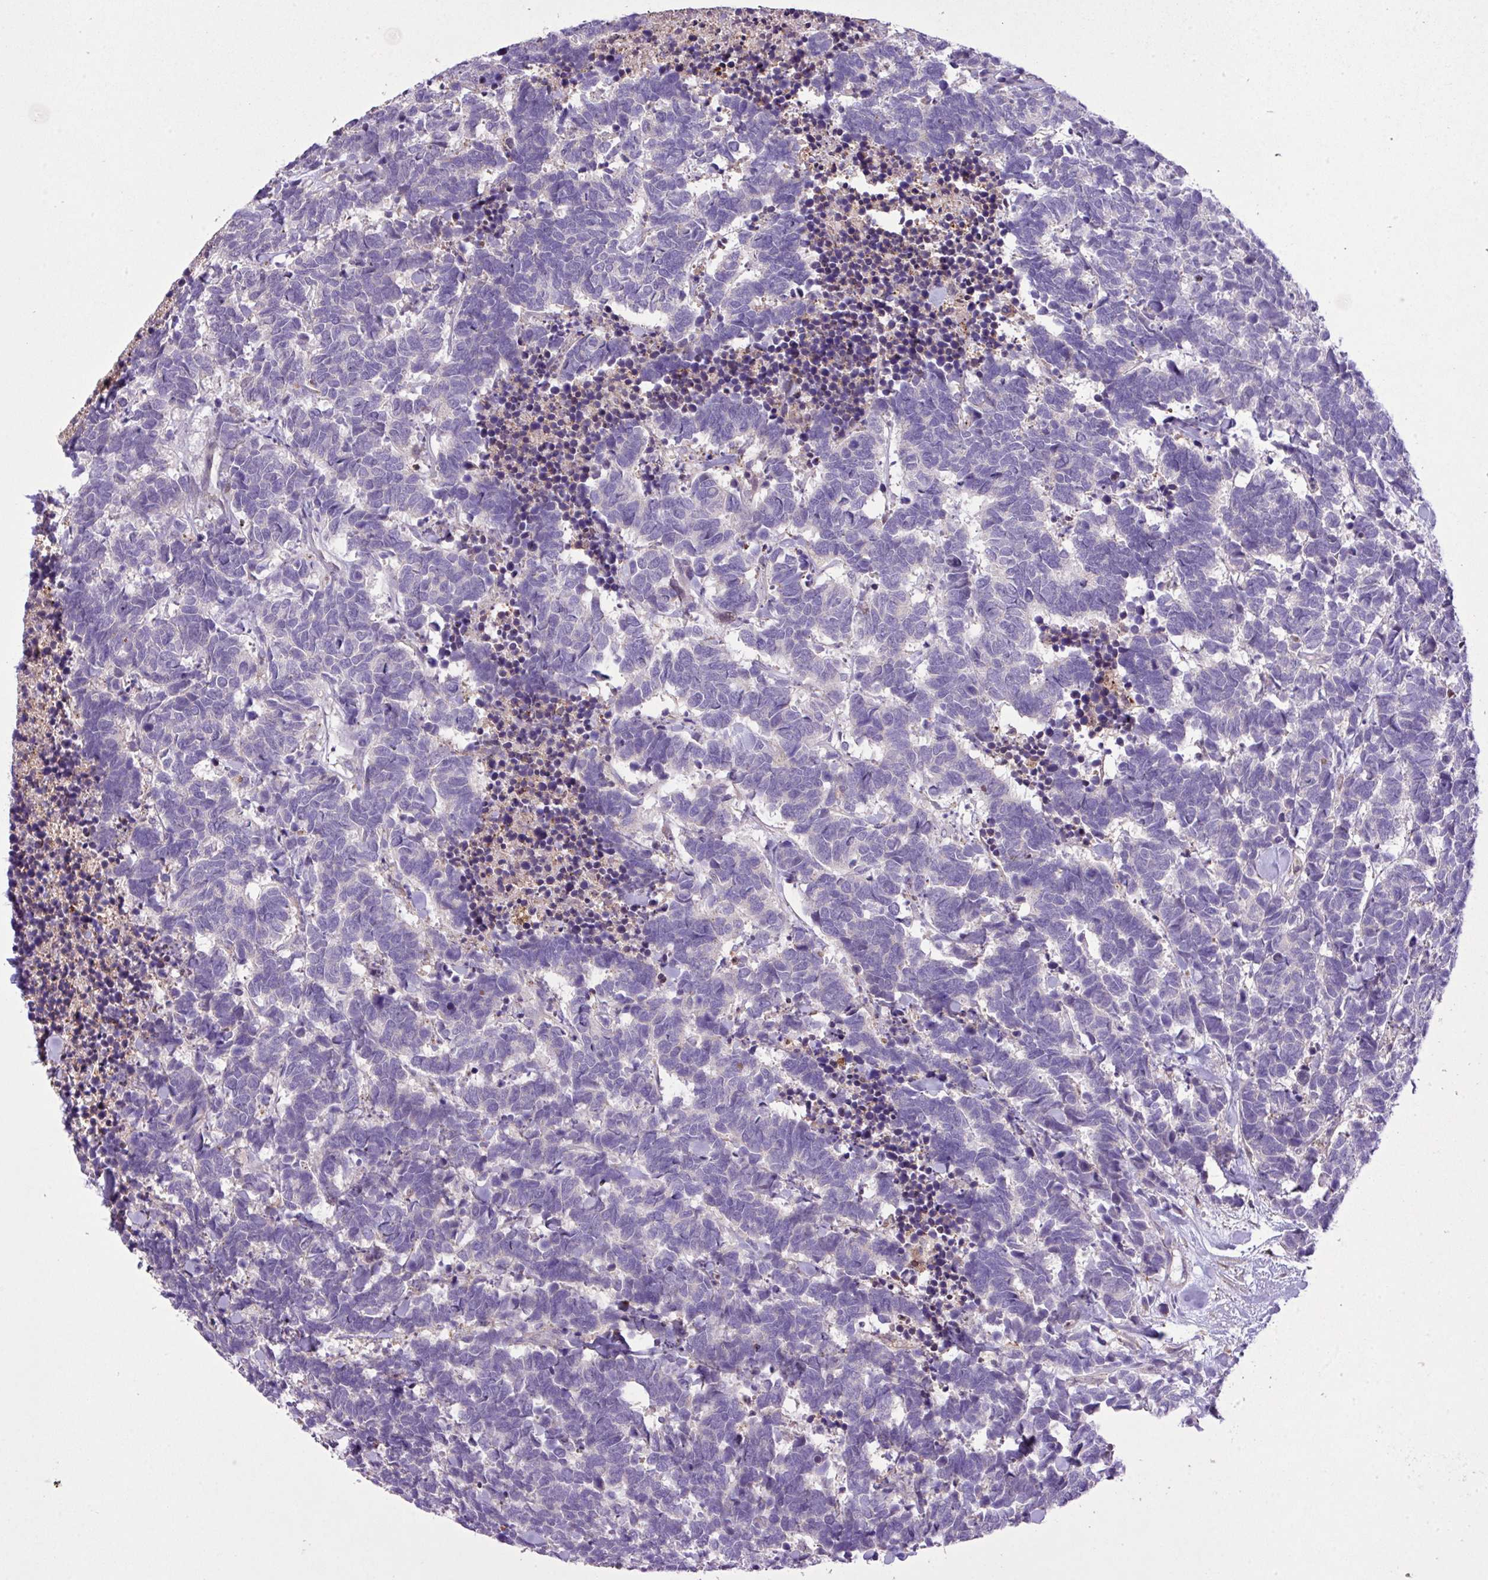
{"staining": {"intensity": "negative", "quantity": "none", "location": "none"}, "tissue": "carcinoid", "cell_type": "Tumor cells", "image_type": "cancer", "snomed": [{"axis": "morphology", "description": "Carcinoma, NOS"}, {"axis": "morphology", "description": "Carcinoid, malignant, NOS"}, {"axis": "topography", "description": "Urinary bladder"}], "caption": "Tumor cells show no significant positivity in malignant carcinoid.", "gene": "RPP25L", "patient": {"sex": "male", "age": 57}}